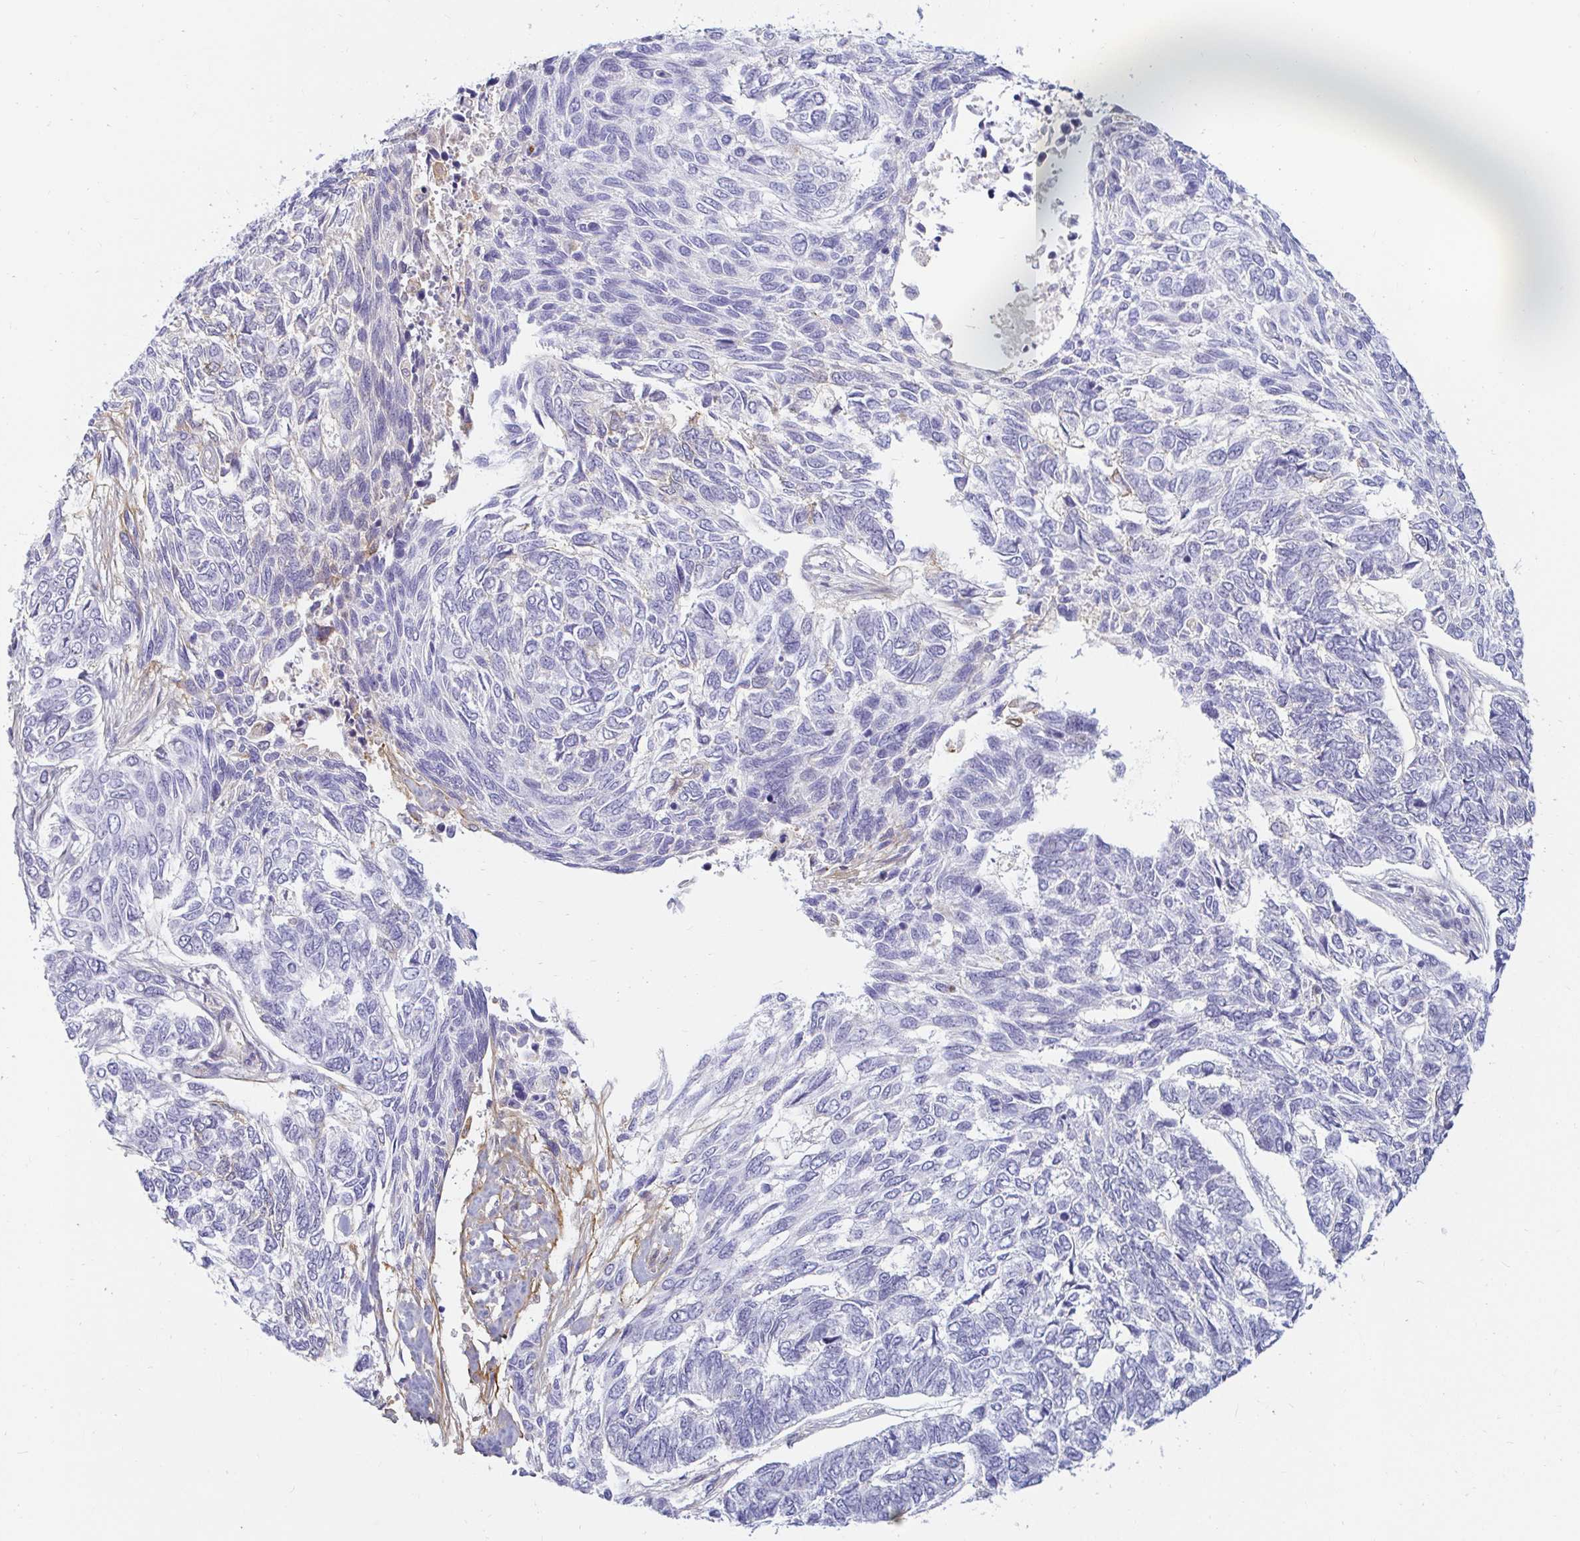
{"staining": {"intensity": "negative", "quantity": "none", "location": "none"}, "tissue": "skin cancer", "cell_type": "Tumor cells", "image_type": "cancer", "snomed": [{"axis": "morphology", "description": "Basal cell carcinoma"}, {"axis": "topography", "description": "Skin"}], "caption": "Tumor cells show no significant protein positivity in basal cell carcinoma (skin).", "gene": "OR51D1", "patient": {"sex": "female", "age": 65}}